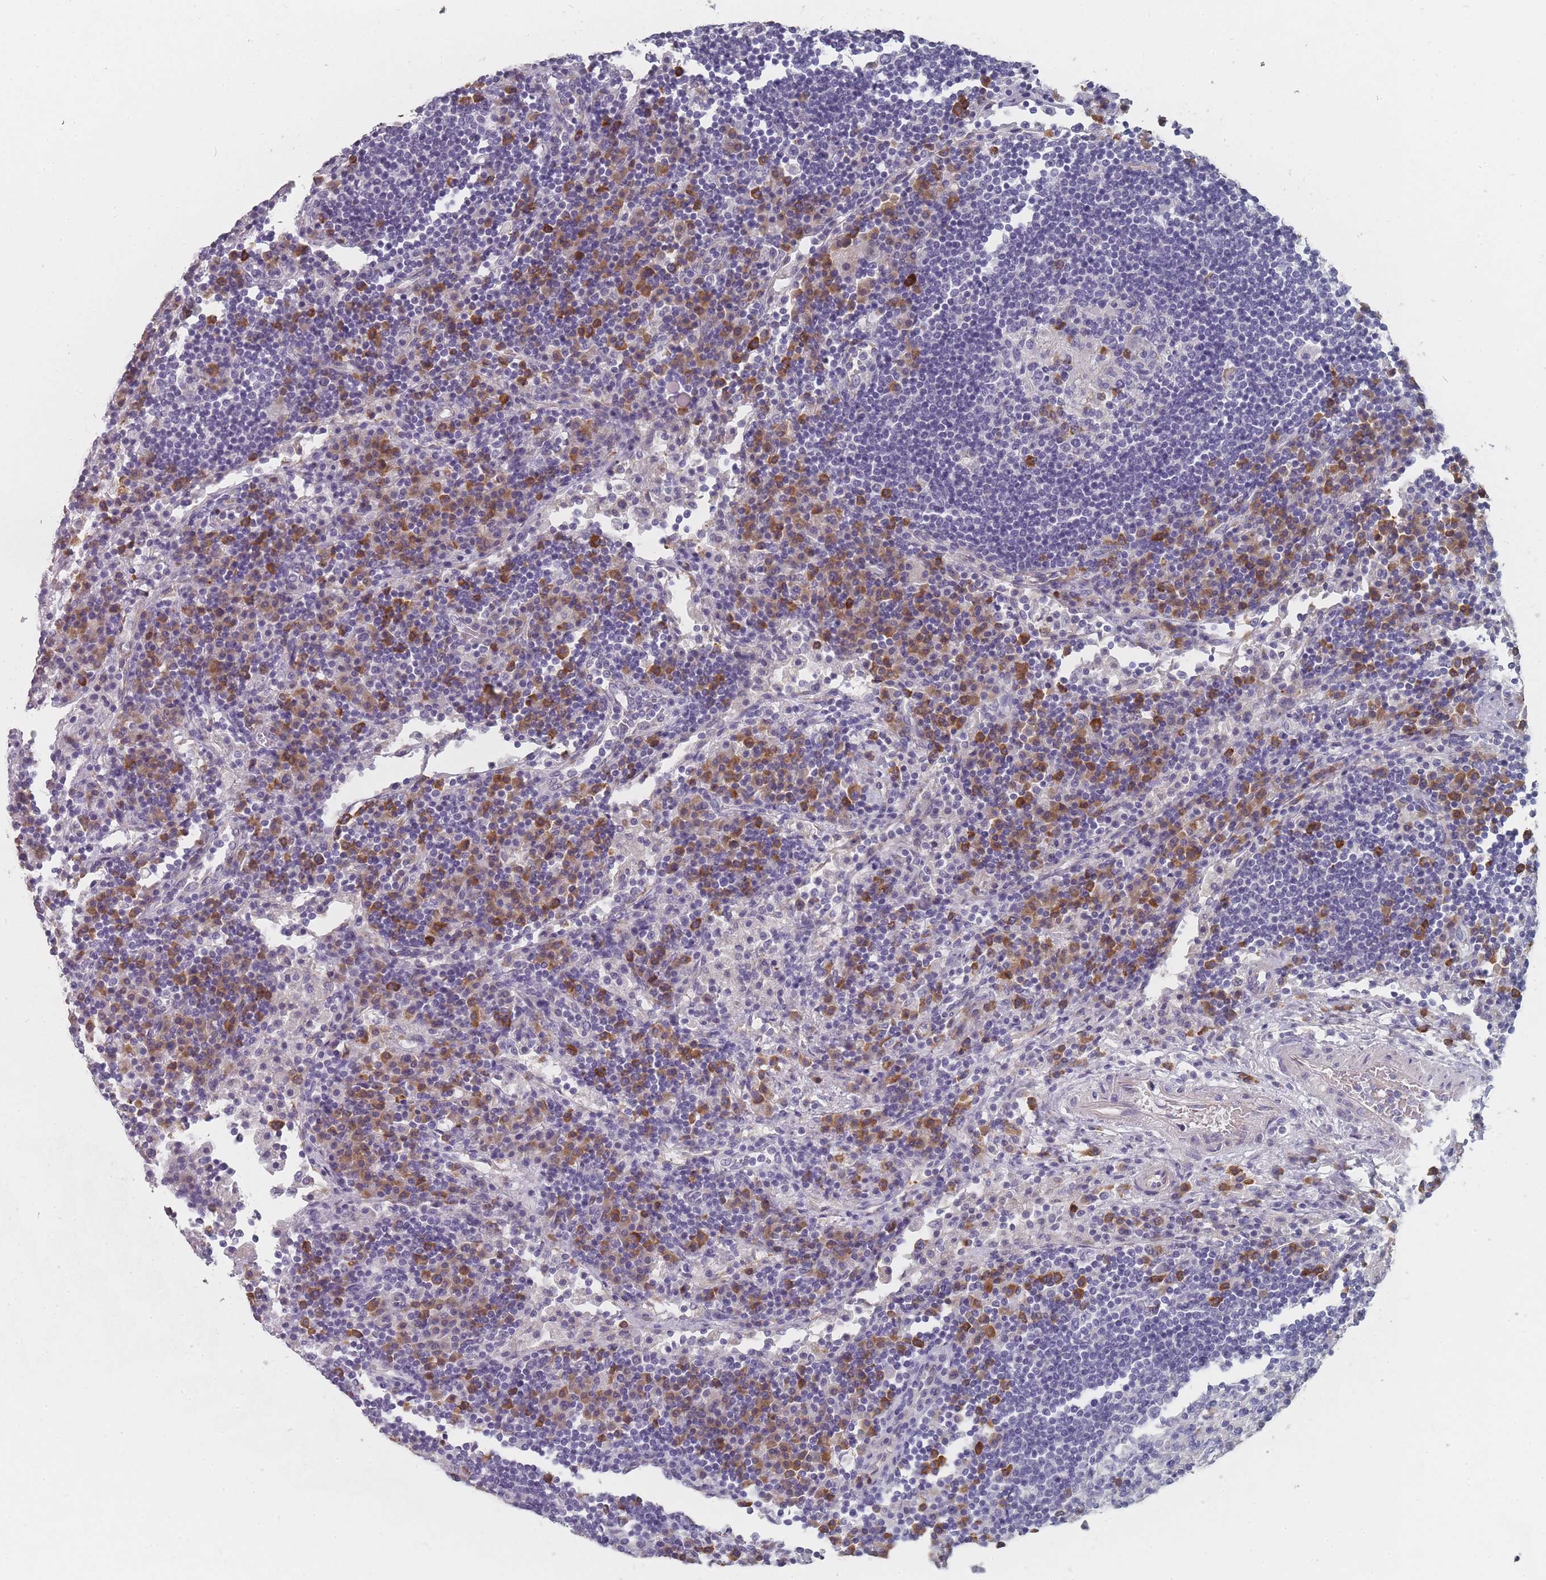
{"staining": {"intensity": "moderate", "quantity": "<25%", "location": "cytoplasmic/membranous"}, "tissue": "lymph node", "cell_type": "Germinal center cells", "image_type": "normal", "snomed": [{"axis": "morphology", "description": "Normal tissue, NOS"}, {"axis": "topography", "description": "Lymph node"}], "caption": "Germinal center cells exhibit low levels of moderate cytoplasmic/membranous positivity in approximately <25% of cells in unremarkable human lymph node. (IHC, brightfield microscopy, high magnification).", "gene": "SLC35E4", "patient": {"sex": "female", "age": 53}}